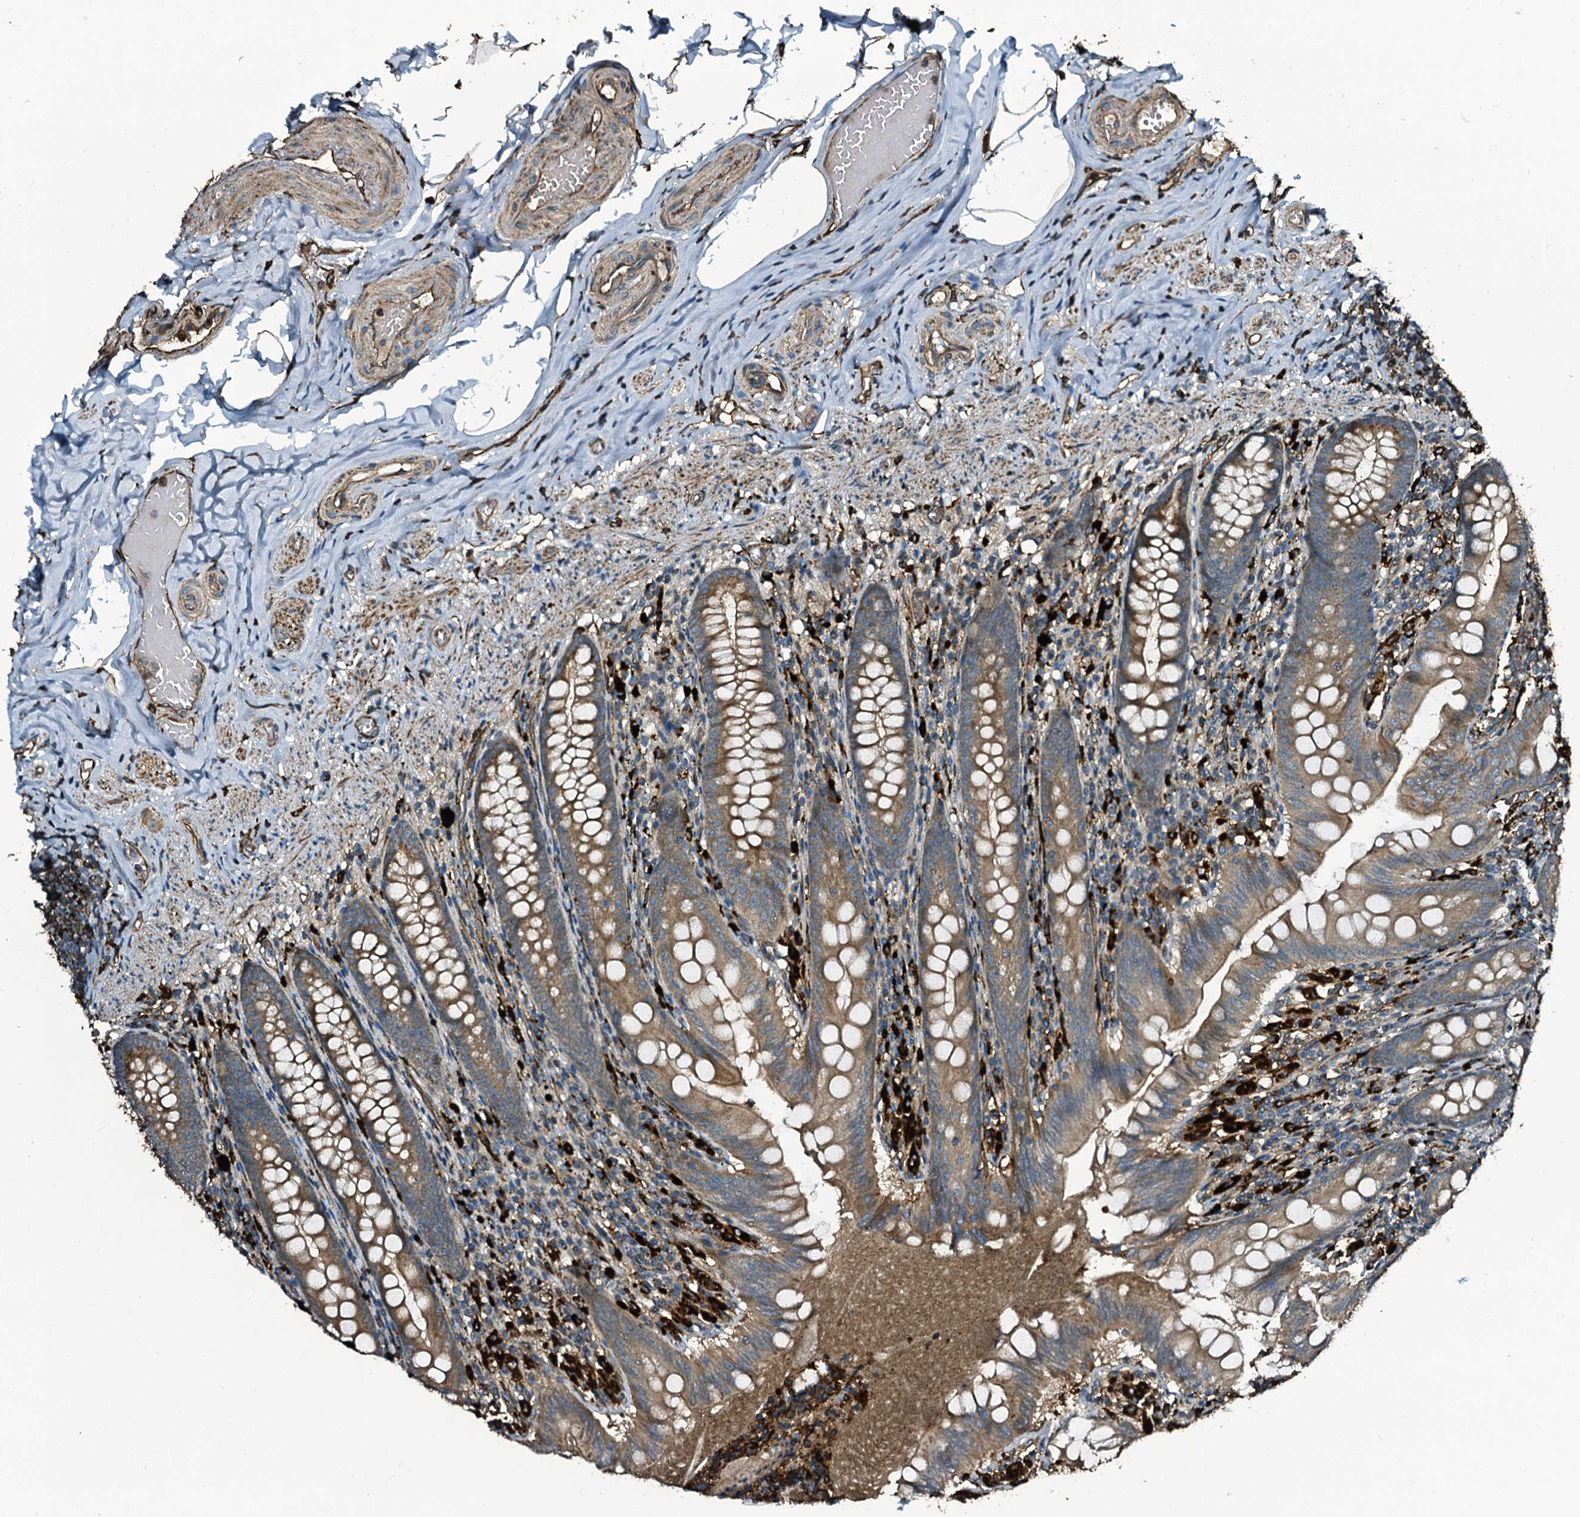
{"staining": {"intensity": "moderate", "quantity": ">75%", "location": "cytoplasmic/membranous"}, "tissue": "appendix", "cell_type": "Glandular cells", "image_type": "normal", "snomed": [{"axis": "morphology", "description": "Normal tissue, NOS"}, {"axis": "topography", "description": "Appendix"}], "caption": "About >75% of glandular cells in benign human appendix display moderate cytoplasmic/membranous protein staining as visualized by brown immunohistochemical staining.", "gene": "TPGS2", "patient": {"sex": "male", "age": 55}}